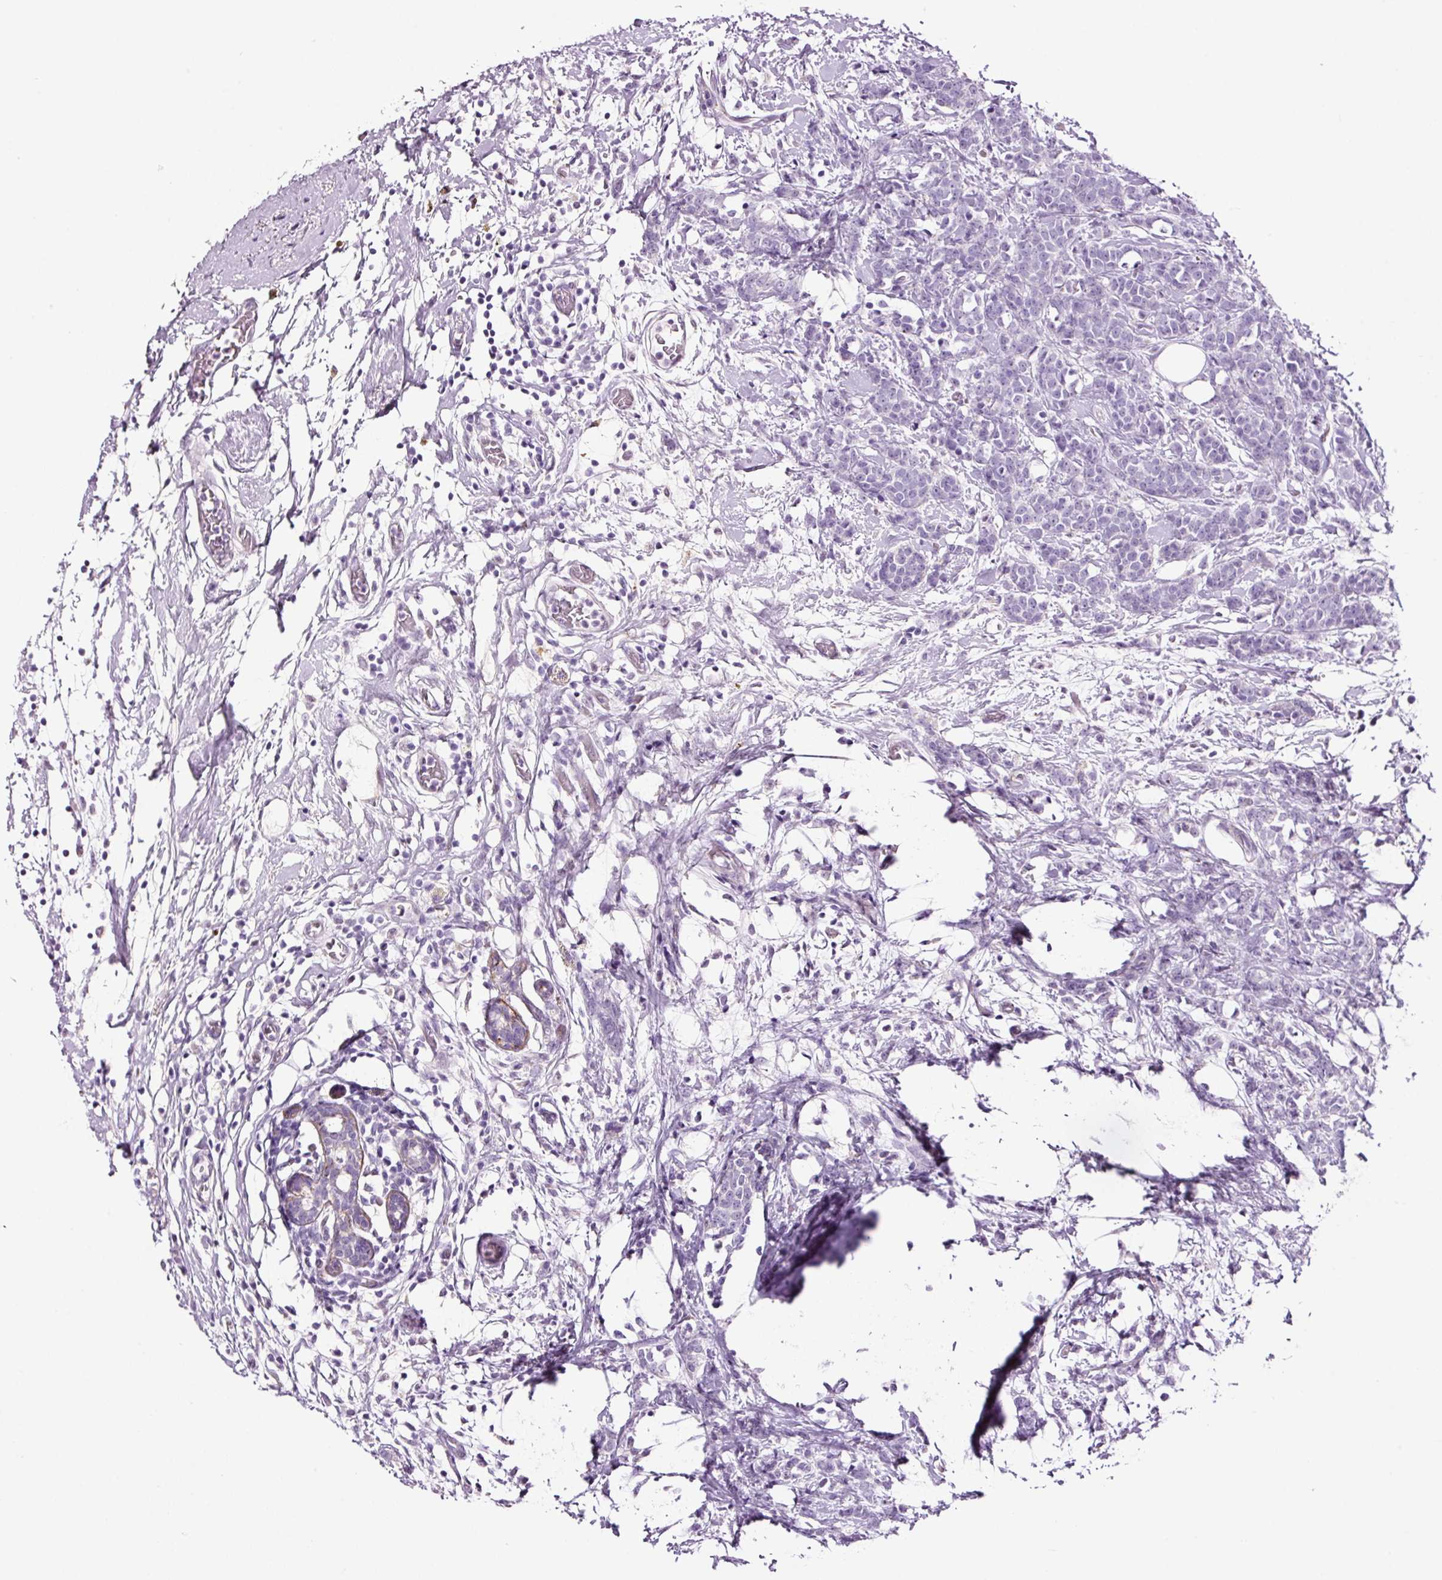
{"staining": {"intensity": "negative", "quantity": "none", "location": "none"}, "tissue": "breast cancer", "cell_type": "Tumor cells", "image_type": "cancer", "snomed": [{"axis": "morphology", "description": "Lobular carcinoma"}, {"axis": "topography", "description": "Breast"}], "caption": "High power microscopy image of an immunohistochemistry (IHC) photomicrograph of breast cancer (lobular carcinoma), revealing no significant staining in tumor cells. (DAB (3,3'-diaminobenzidine) IHC visualized using brightfield microscopy, high magnification).", "gene": "RTF2", "patient": {"sex": "female", "age": 58}}